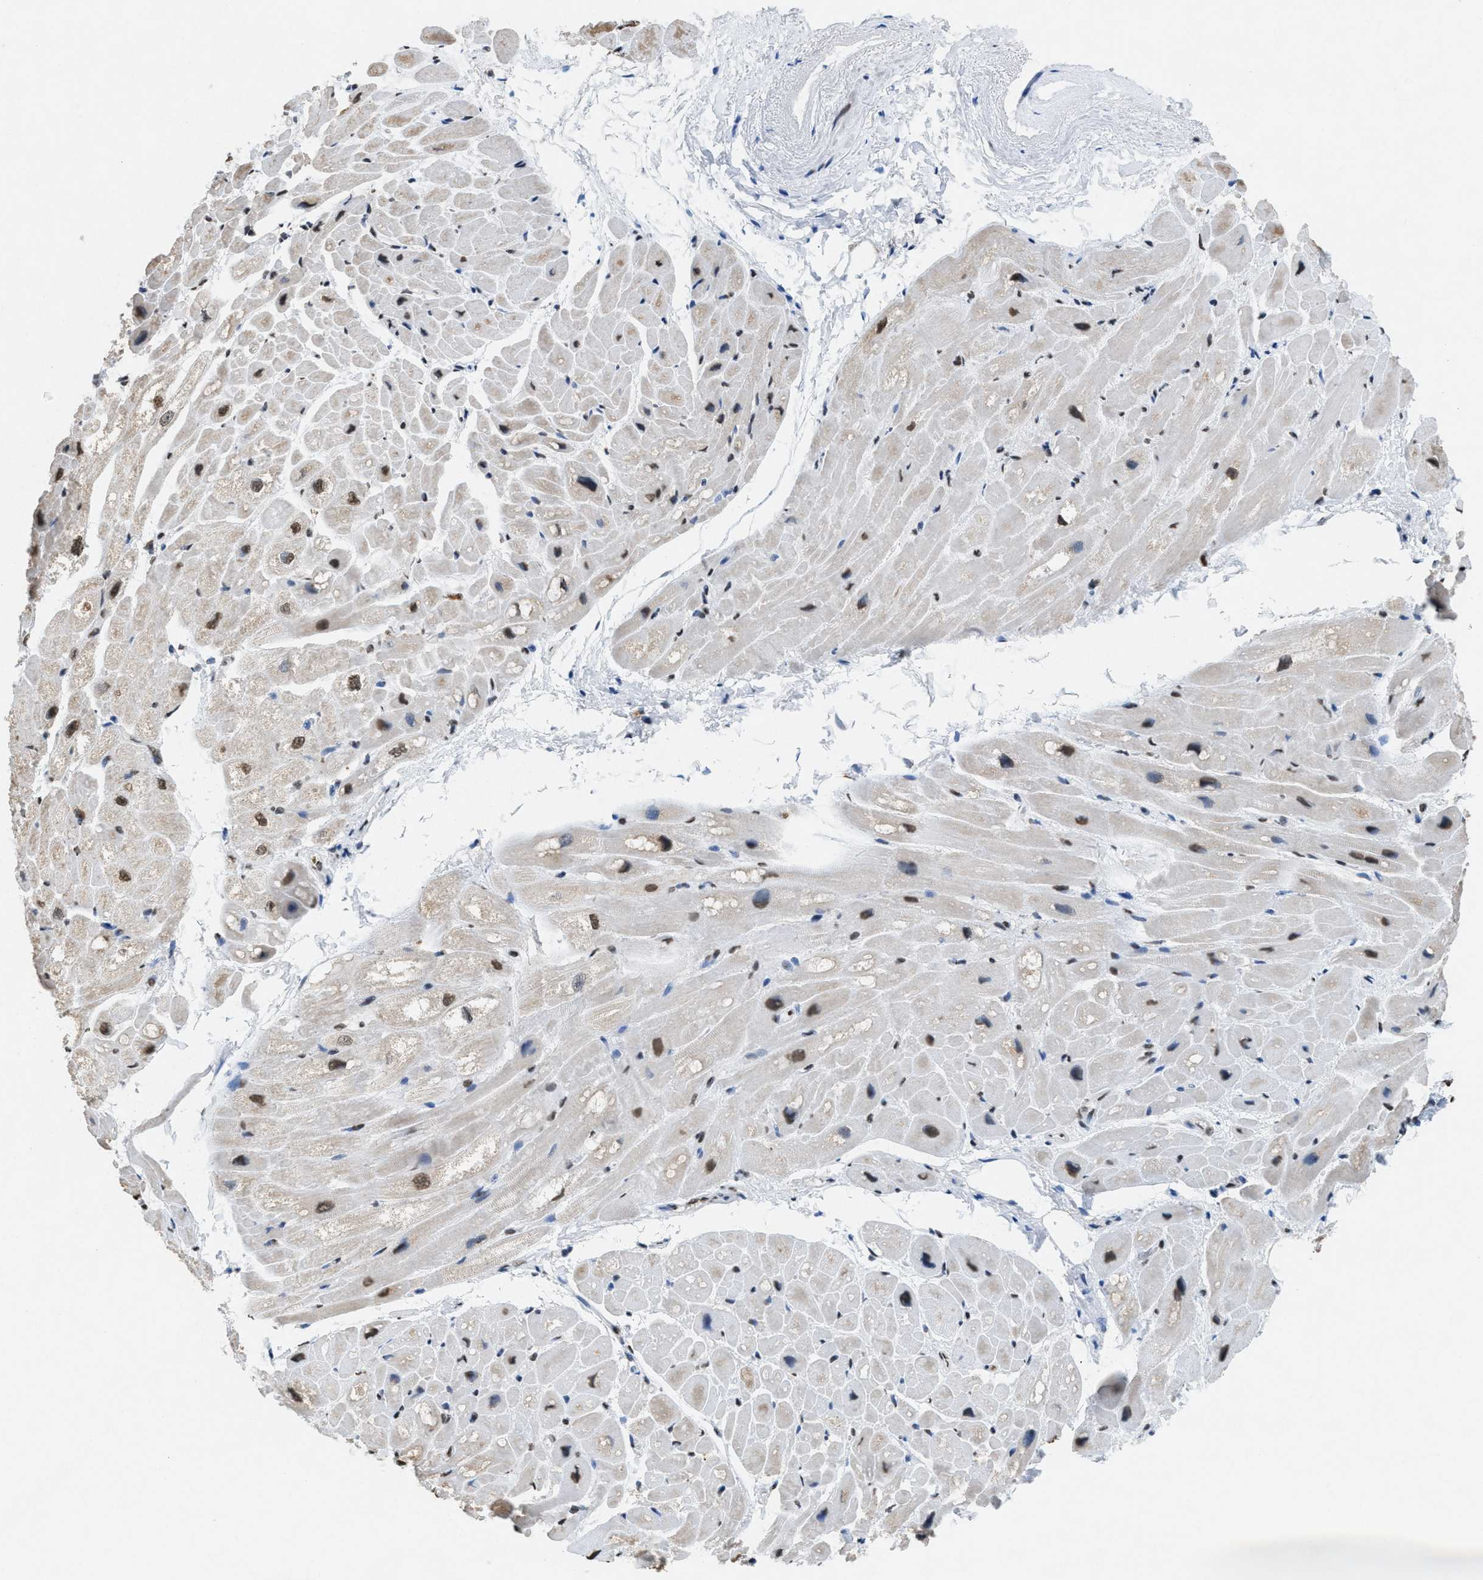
{"staining": {"intensity": "moderate", "quantity": "25%-75%", "location": "nuclear"}, "tissue": "heart muscle", "cell_type": "Cardiomyocytes", "image_type": "normal", "snomed": [{"axis": "morphology", "description": "Normal tissue, NOS"}, {"axis": "topography", "description": "Heart"}], "caption": "DAB immunohistochemical staining of unremarkable heart muscle exhibits moderate nuclear protein expression in about 25%-75% of cardiomyocytes. The protein is stained brown, and the nuclei are stained in blue (DAB (3,3'-diaminobenzidine) IHC with brightfield microscopy, high magnification).", "gene": "NUP88", "patient": {"sex": "male", "age": 49}}